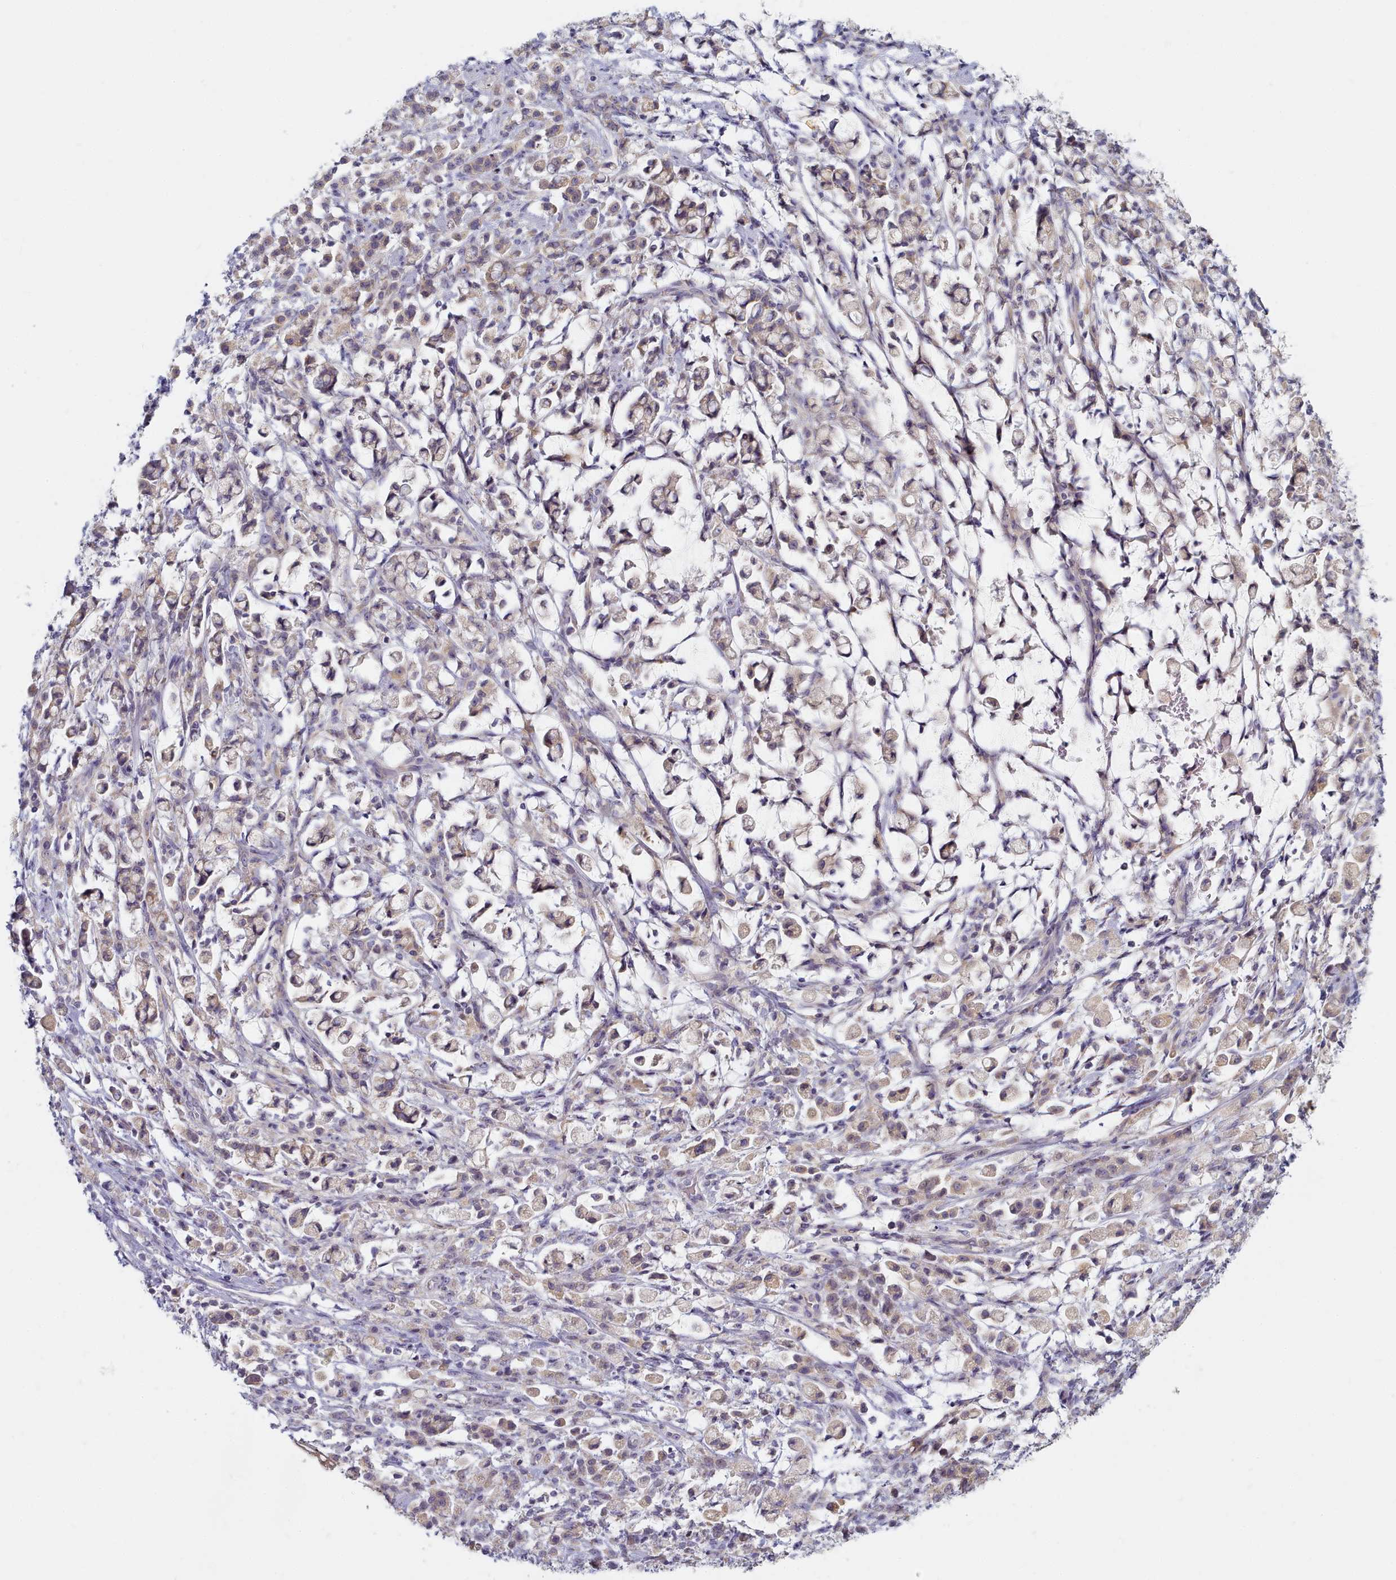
{"staining": {"intensity": "weak", "quantity": ">75%", "location": "cytoplasmic/membranous"}, "tissue": "stomach cancer", "cell_type": "Tumor cells", "image_type": "cancer", "snomed": [{"axis": "morphology", "description": "Adenocarcinoma, NOS"}, {"axis": "topography", "description": "Stomach"}], "caption": "Immunohistochemistry (IHC) of stomach cancer demonstrates low levels of weak cytoplasmic/membranous staining in about >75% of tumor cells. The protein of interest is shown in brown color, while the nuclei are stained blue.", "gene": "TYW1B", "patient": {"sex": "female", "age": 60}}